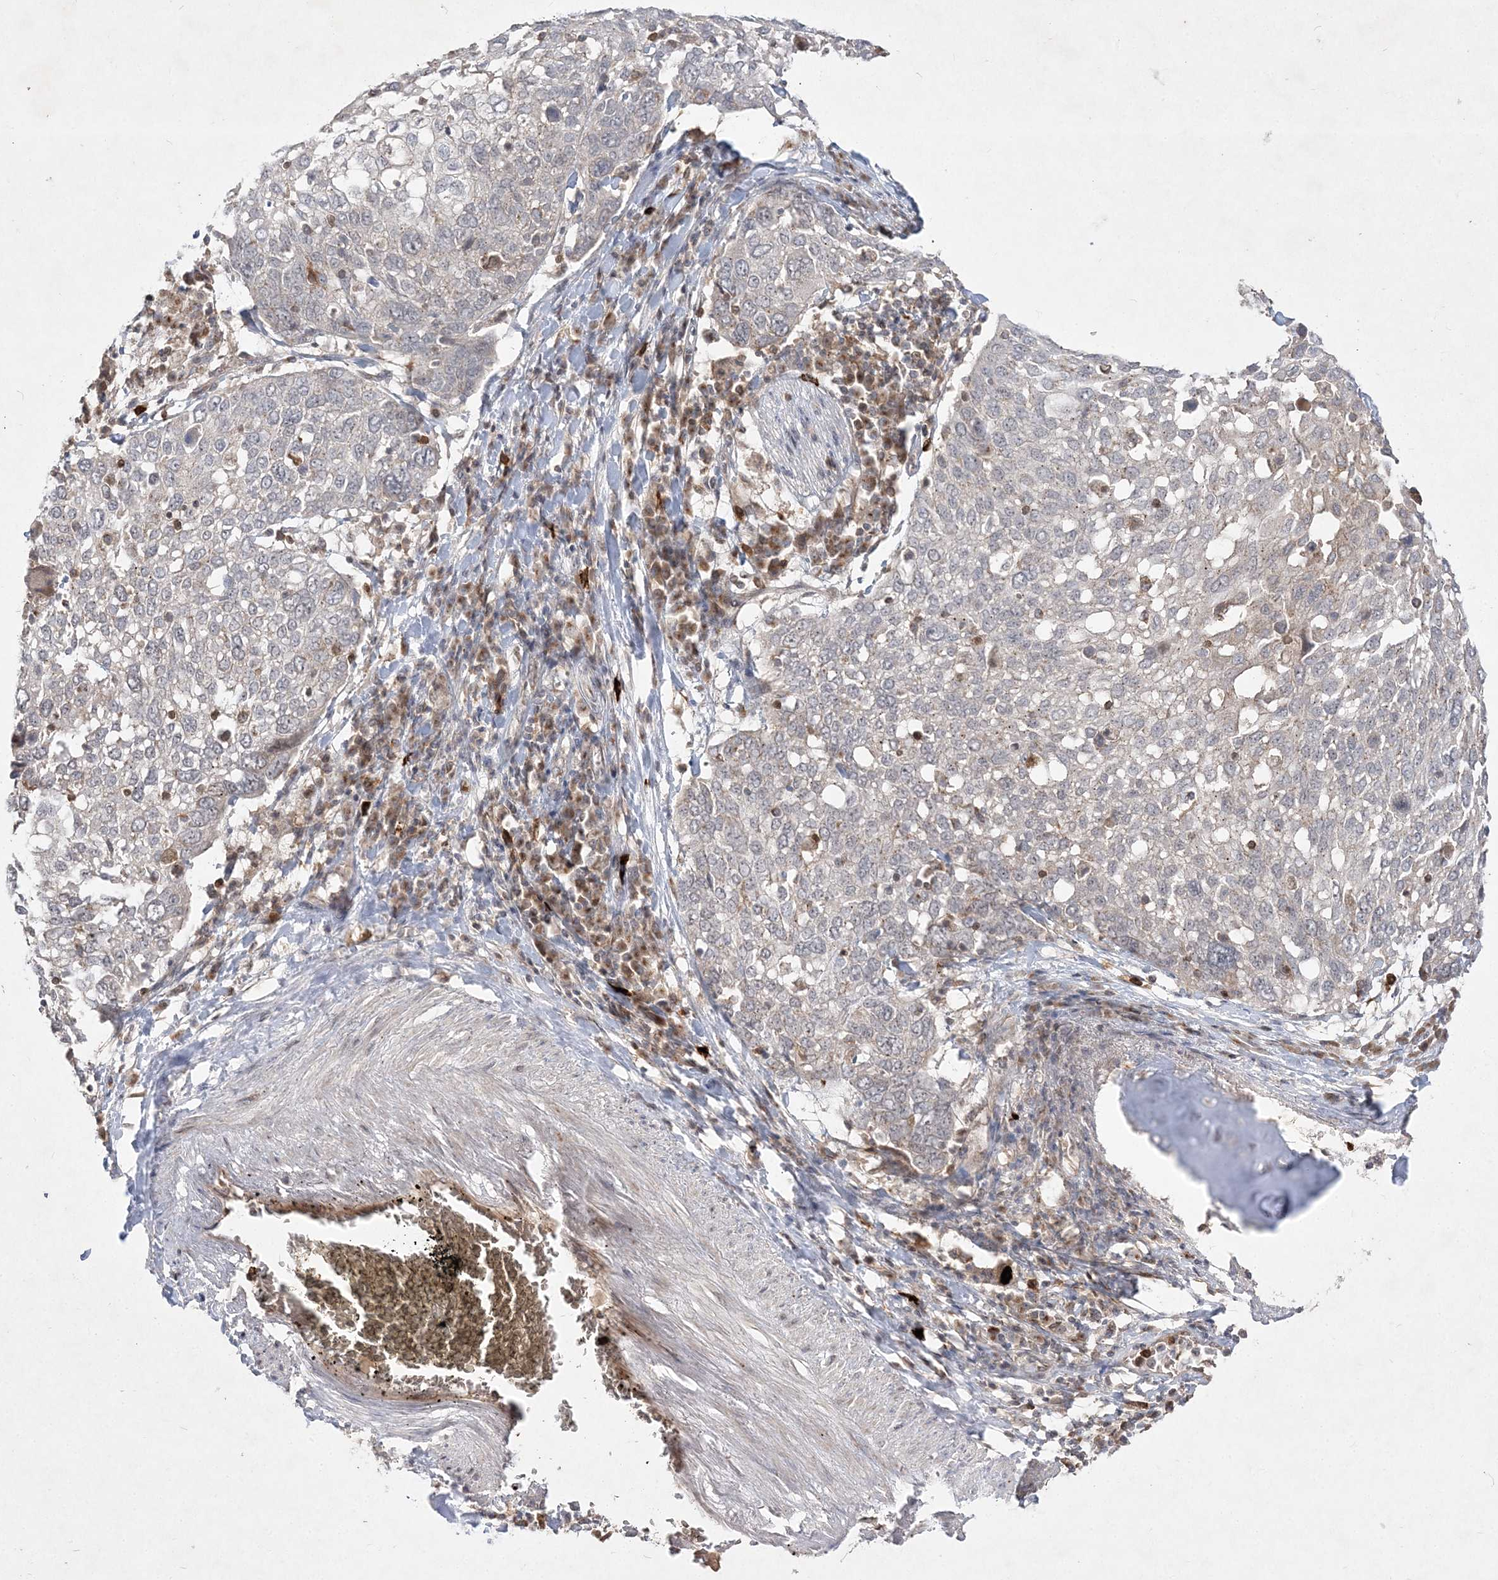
{"staining": {"intensity": "weak", "quantity": "<25%", "location": "cytoplasmic/membranous"}, "tissue": "lung cancer", "cell_type": "Tumor cells", "image_type": "cancer", "snomed": [{"axis": "morphology", "description": "Squamous cell carcinoma, NOS"}, {"axis": "topography", "description": "Lung"}], "caption": "A photomicrograph of lung cancer (squamous cell carcinoma) stained for a protein shows no brown staining in tumor cells.", "gene": "CLNK", "patient": {"sex": "male", "age": 65}}